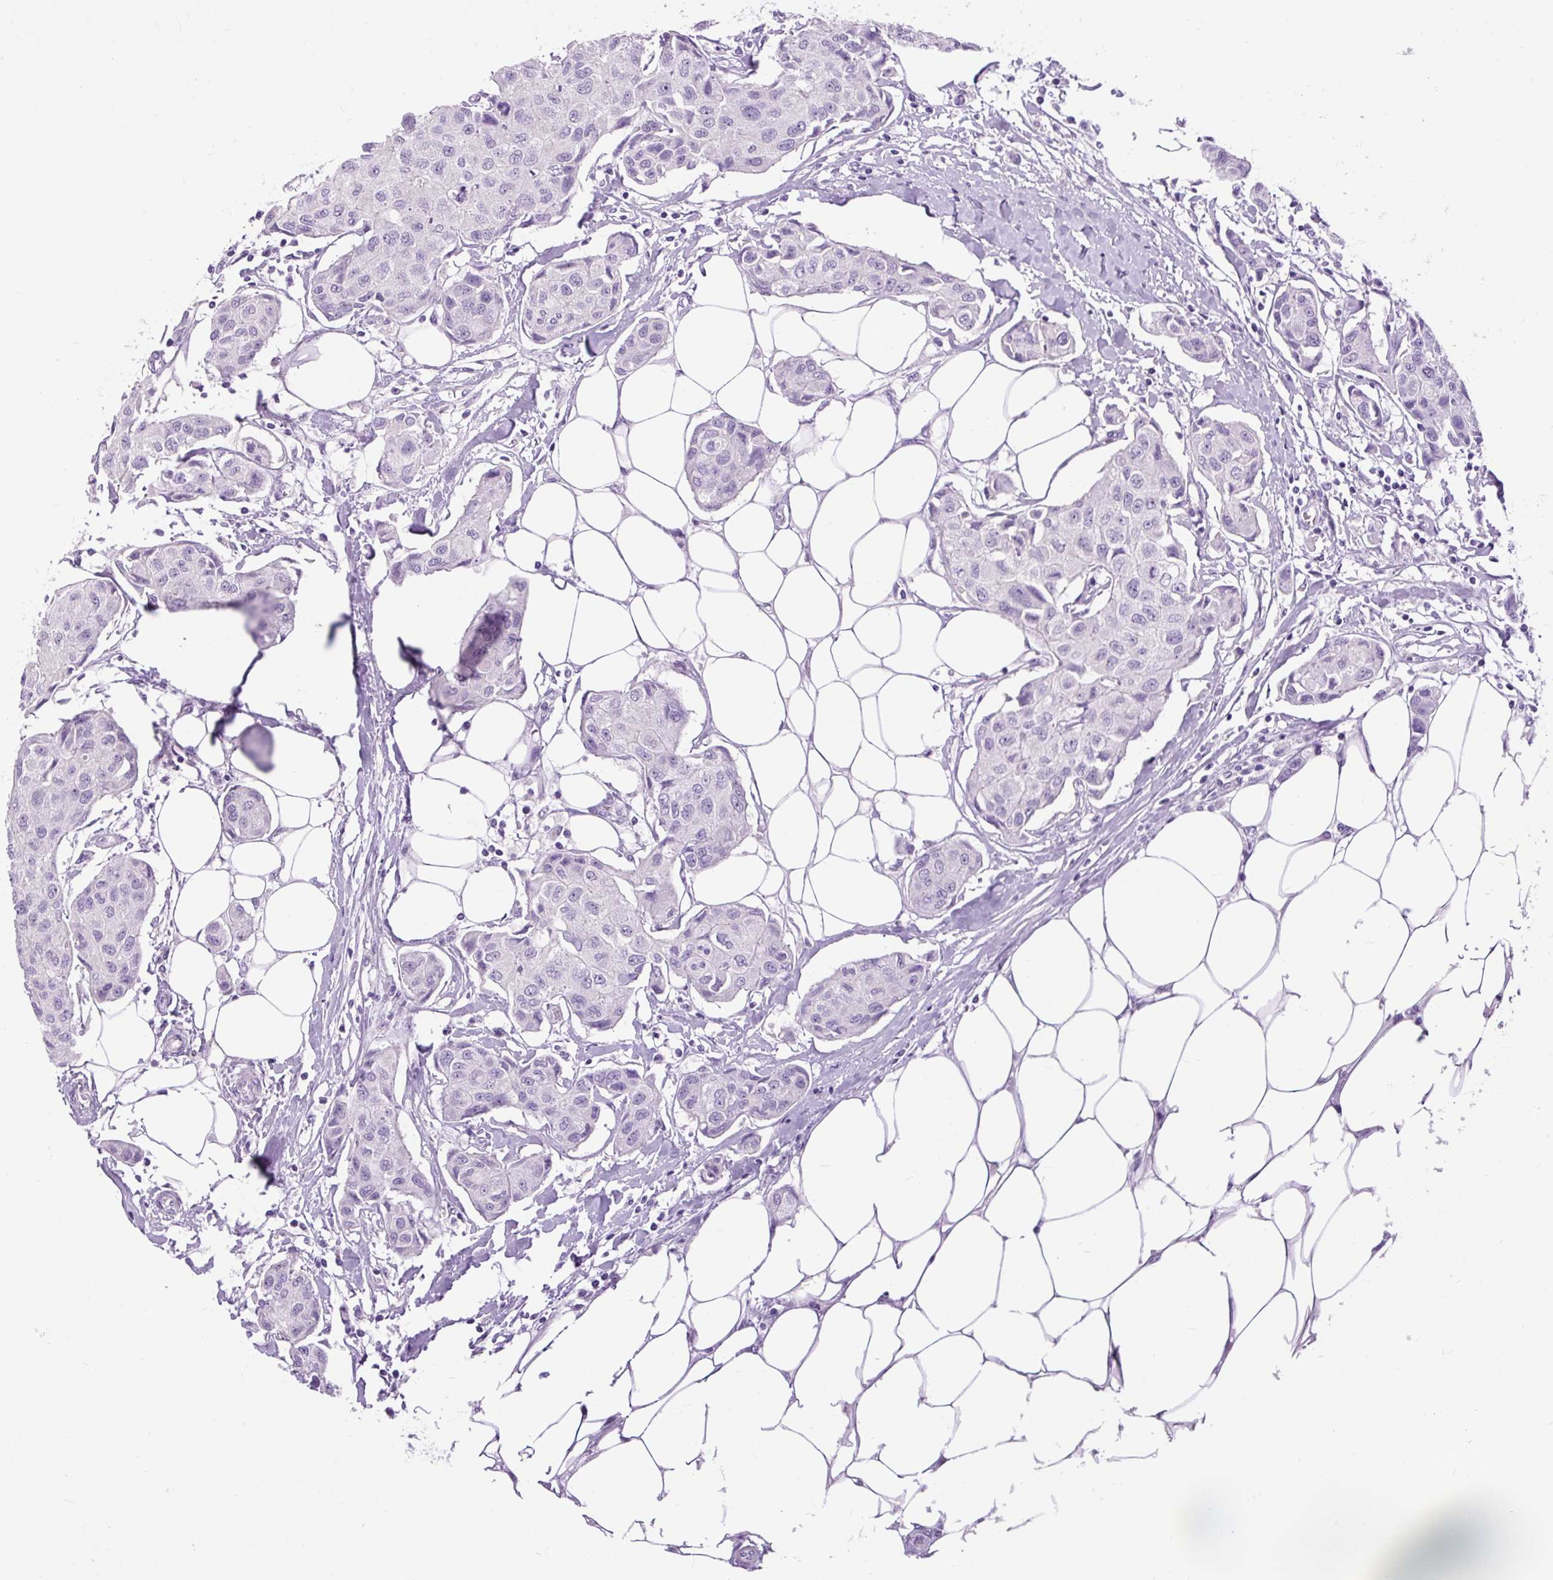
{"staining": {"intensity": "negative", "quantity": "none", "location": "none"}, "tissue": "breast cancer", "cell_type": "Tumor cells", "image_type": "cancer", "snomed": [{"axis": "morphology", "description": "Duct carcinoma"}, {"axis": "topography", "description": "Breast"}, {"axis": "topography", "description": "Lymph node"}], "caption": "There is no significant staining in tumor cells of breast cancer (intraductal carcinoma).", "gene": "FABP7", "patient": {"sex": "female", "age": 80}}